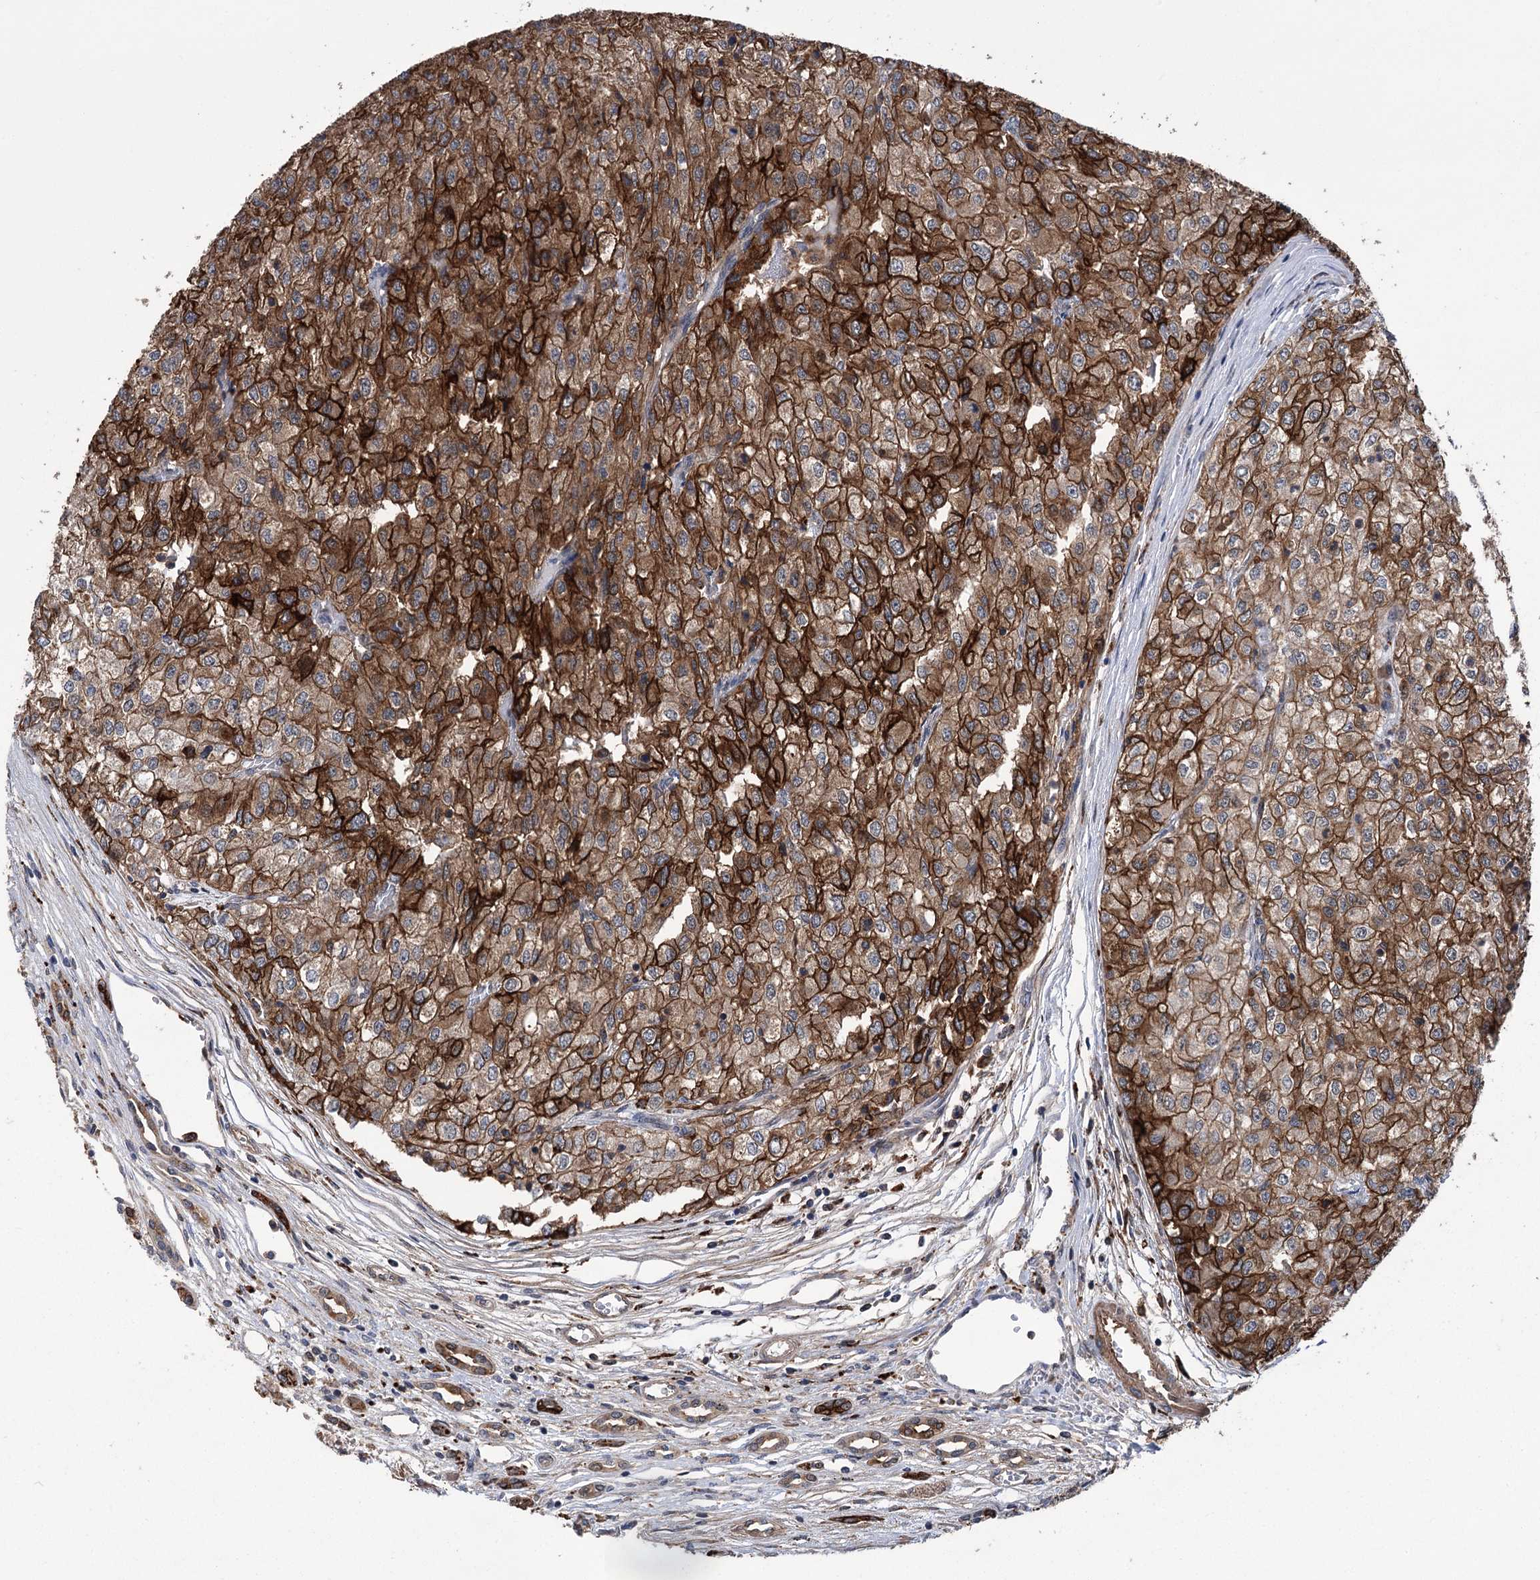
{"staining": {"intensity": "strong", "quantity": ">75%", "location": "cytoplasmic/membranous"}, "tissue": "renal cancer", "cell_type": "Tumor cells", "image_type": "cancer", "snomed": [{"axis": "morphology", "description": "Adenocarcinoma, NOS"}, {"axis": "topography", "description": "Kidney"}], "caption": "Renal adenocarcinoma was stained to show a protein in brown. There is high levels of strong cytoplasmic/membranous positivity in approximately >75% of tumor cells. Using DAB (brown) and hematoxylin (blue) stains, captured at high magnification using brightfield microscopy.", "gene": "DPP3", "patient": {"sex": "female", "age": 54}}